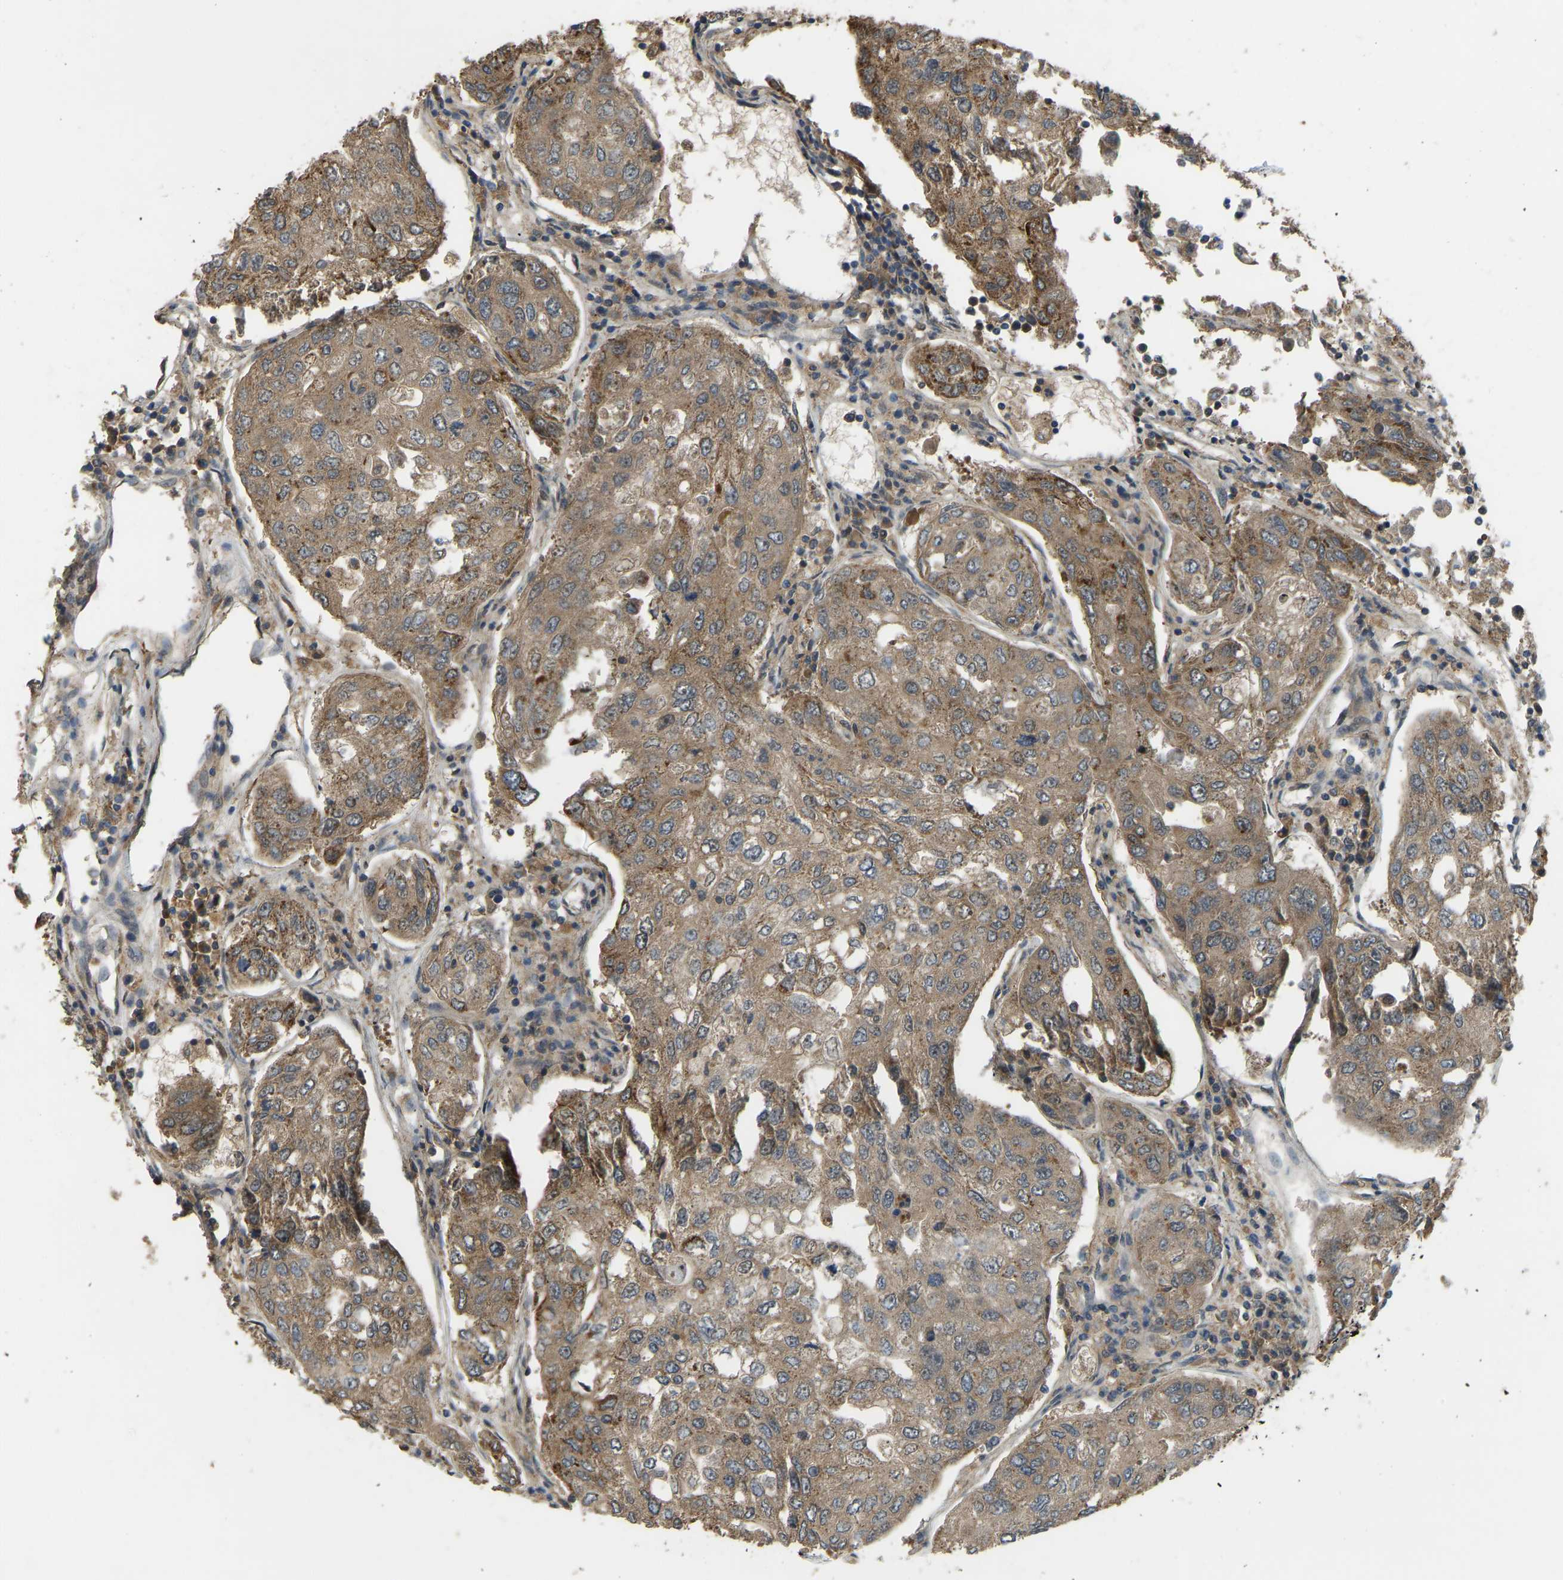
{"staining": {"intensity": "moderate", "quantity": ">75%", "location": "cytoplasmic/membranous"}, "tissue": "urothelial cancer", "cell_type": "Tumor cells", "image_type": "cancer", "snomed": [{"axis": "morphology", "description": "Urothelial carcinoma, High grade"}, {"axis": "topography", "description": "Lymph node"}, {"axis": "topography", "description": "Urinary bladder"}], "caption": "Immunohistochemistry (IHC) micrograph of high-grade urothelial carcinoma stained for a protein (brown), which displays medium levels of moderate cytoplasmic/membranous positivity in approximately >75% of tumor cells.", "gene": "ZNF71", "patient": {"sex": "male", "age": 51}}